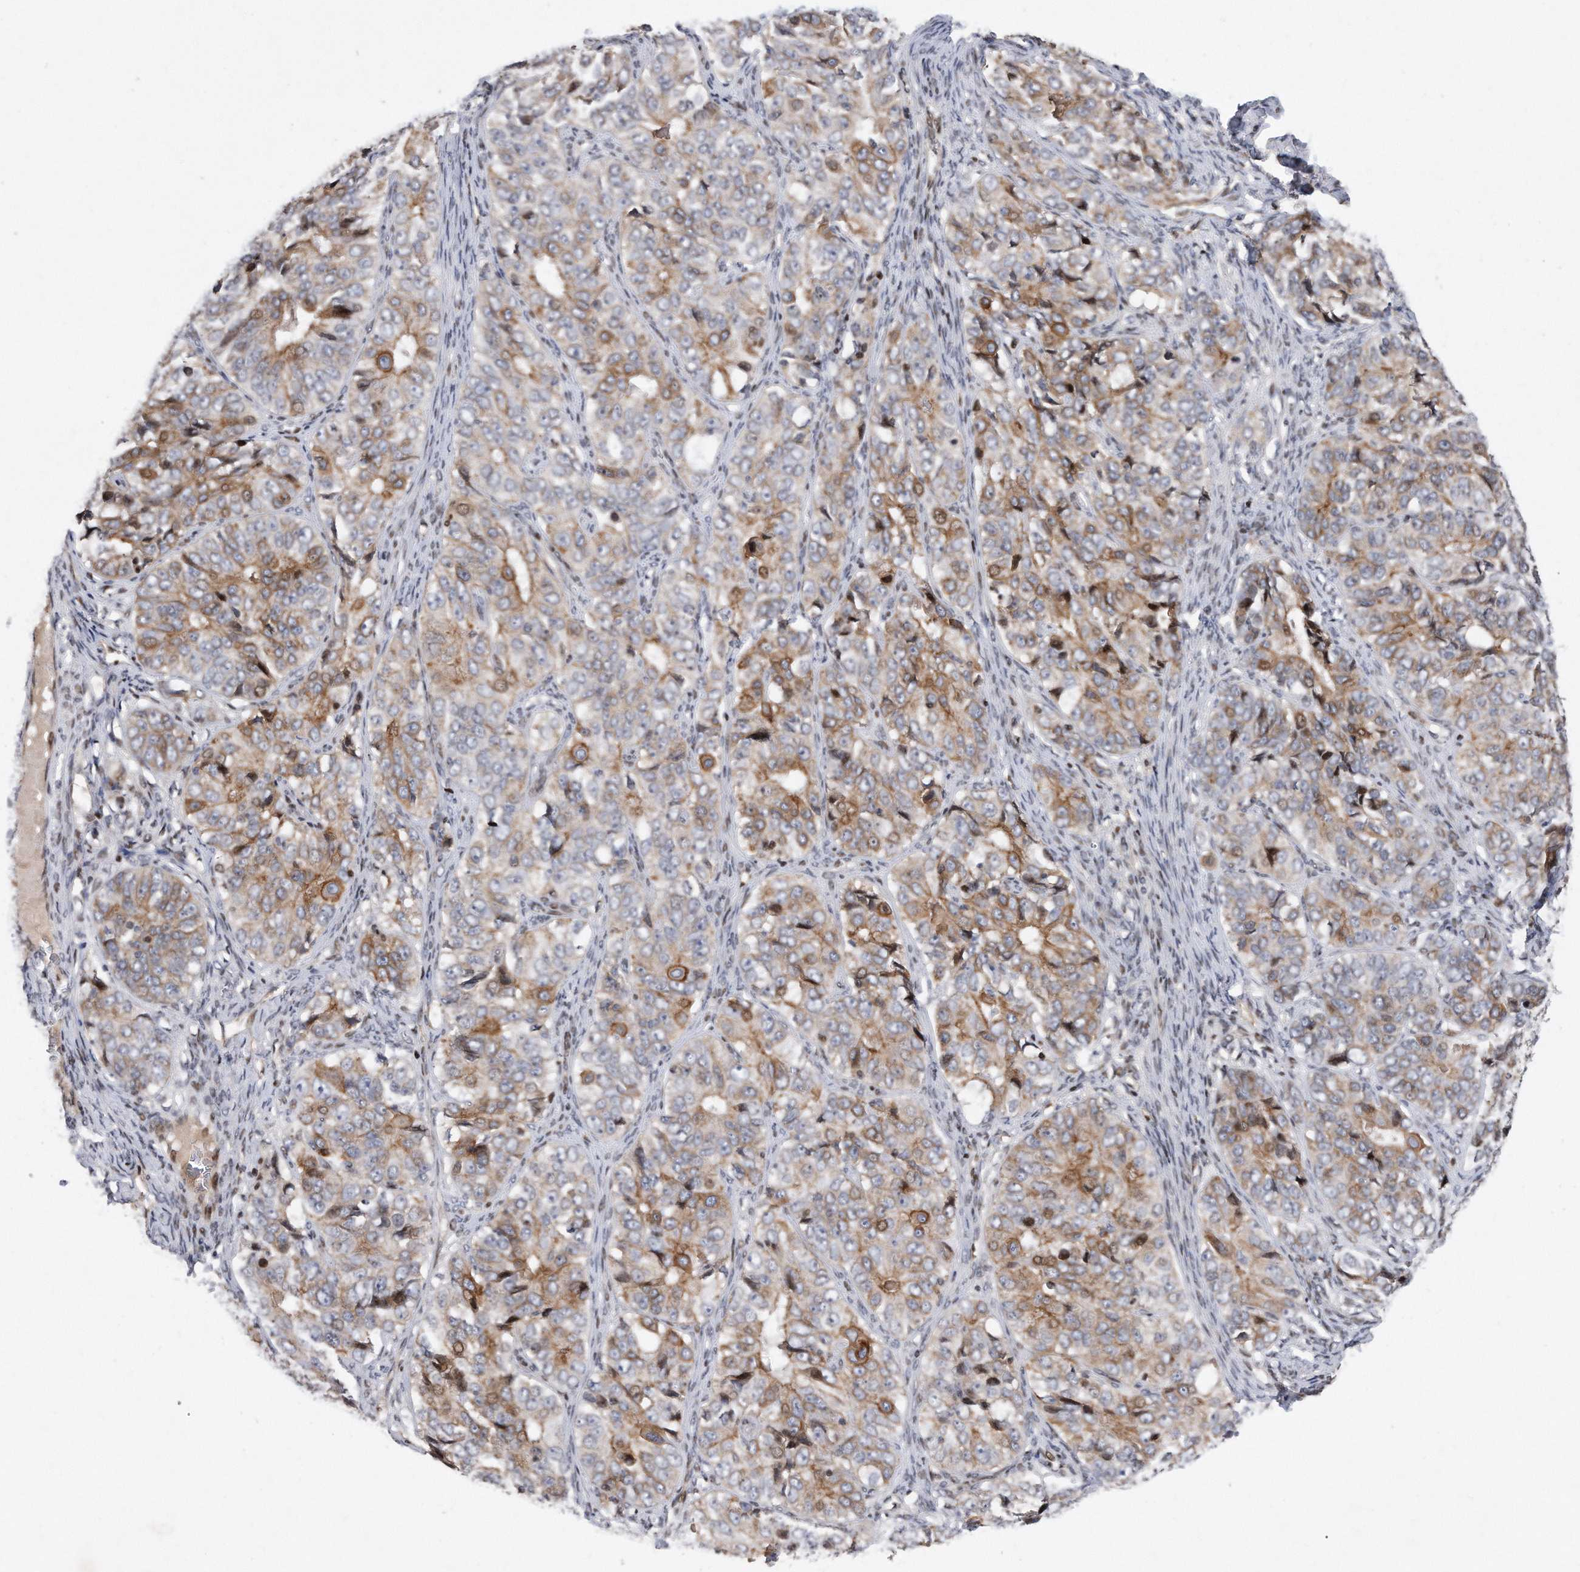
{"staining": {"intensity": "moderate", "quantity": "25%-75%", "location": "cytoplasmic/membranous"}, "tissue": "ovarian cancer", "cell_type": "Tumor cells", "image_type": "cancer", "snomed": [{"axis": "morphology", "description": "Carcinoma, endometroid"}, {"axis": "topography", "description": "Ovary"}], "caption": "Brown immunohistochemical staining in endometroid carcinoma (ovarian) exhibits moderate cytoplasmic/membranous staining in about 25%-75% of tumor cells. The staining is performed using DAB (3,3'-diaminobenzidine) brown chromogen to label protein expression. The nuclei are counter-stained blue using hematoxylin.", "gene": "CDH12", "patient": {"sex": "female", "age": 51}}